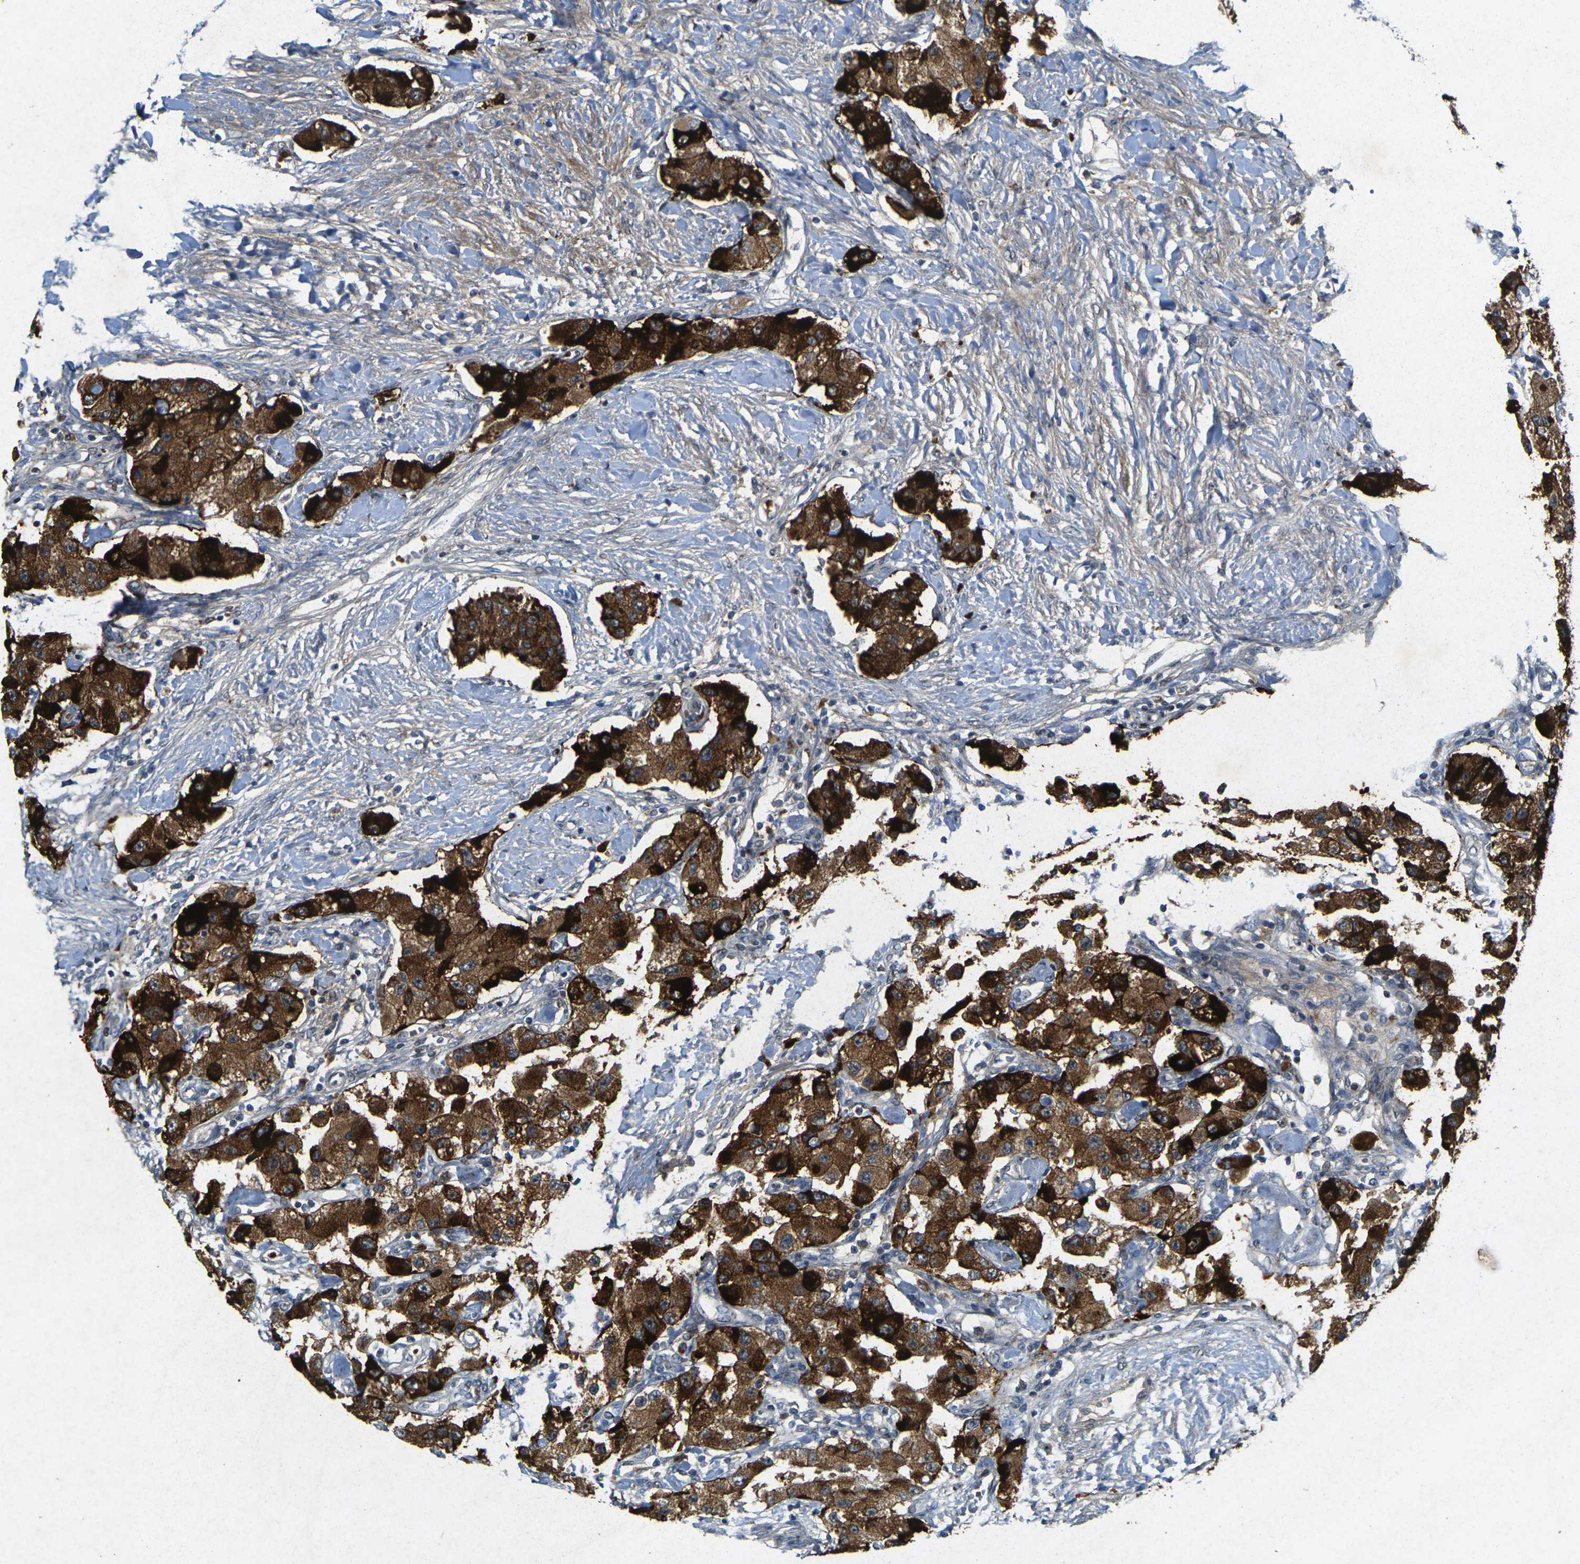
{"staining": {"intensity": "strong", "quantity": ">75%", "location": "cytoplasmic/membranous"}, "tissue": "carcinoid", "cell_type": "Tumor cells", "image_type": "cancer", "snomed": [{"axis": "morphology", "description": "Carcinoid, malignant, NOS"}, {"axis": "topography", "description": "Pancreas"}], "caption": "Protein analysis of carcinoid tissue demonstrates strong cytoplasmic/membranous expression in about >75% of tumor cells. The staining was performed using DAB, with brown indicating positive protein expression. Nuclei are stained blue with hematoxylin.", "gene": "RGMA", "patient": {"sex": "male", "age": 41}}